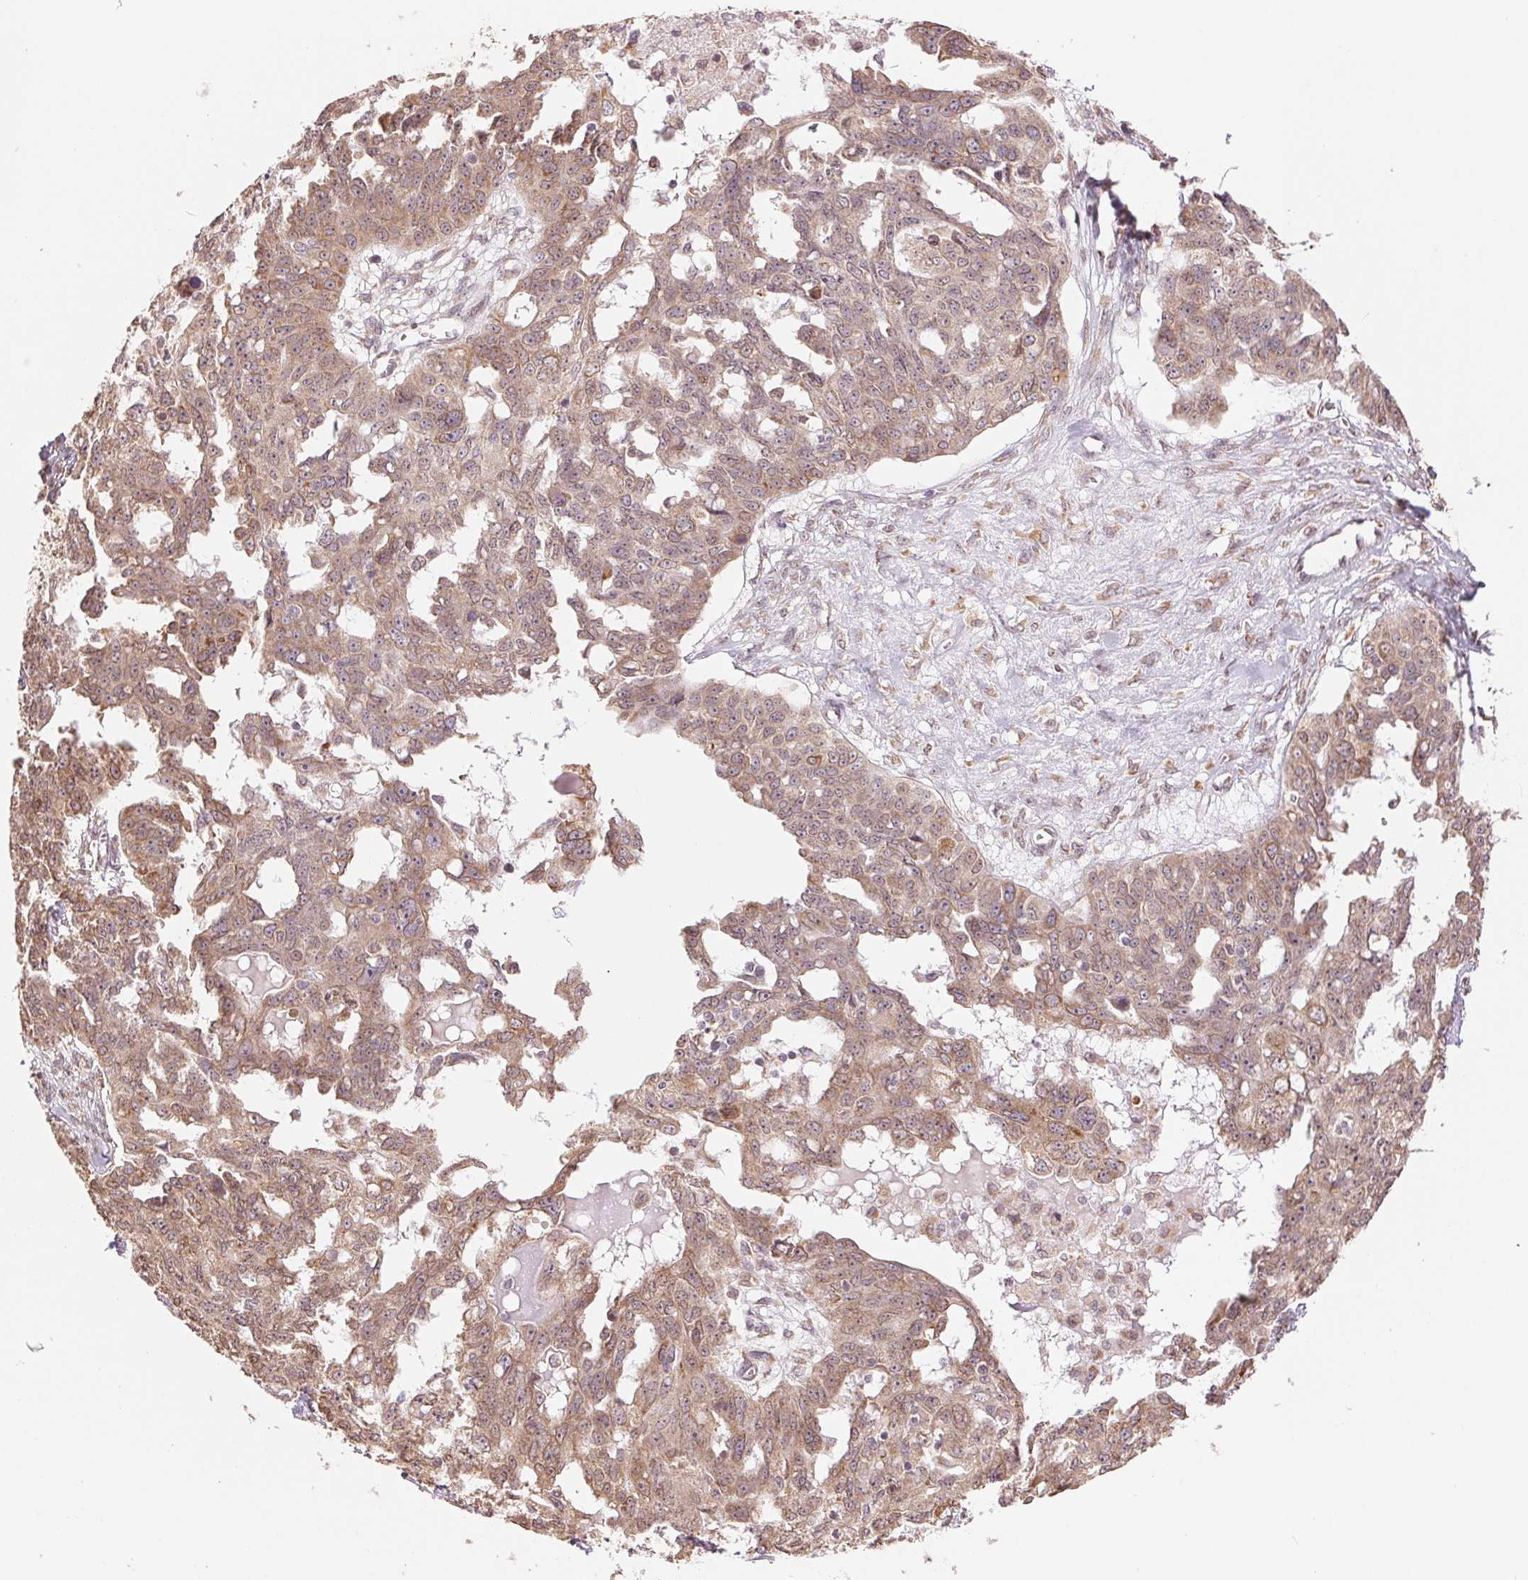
{"staining": {"intensity": "moderate", "quantity": ">75%", "location": "cytoplasmic/membranous"}, "tissue": "ovarian cancer", "cell_type": "Tumor cells", "image_type": "cancer", "snomed": [{"axis": "morphology", "description": "Carcinoma, endometroid"}, {"axis": "topography", "description": "Ovary"}], "caption": "This micrograph exhibits IHC staining of ovarian endometroid carcinoma, with medium moderate cytoplasmic/membranous staining in approximately >75% of tumor cells.", "gene": "RPN1", "patient": {"sex": "female", "age": 70}}